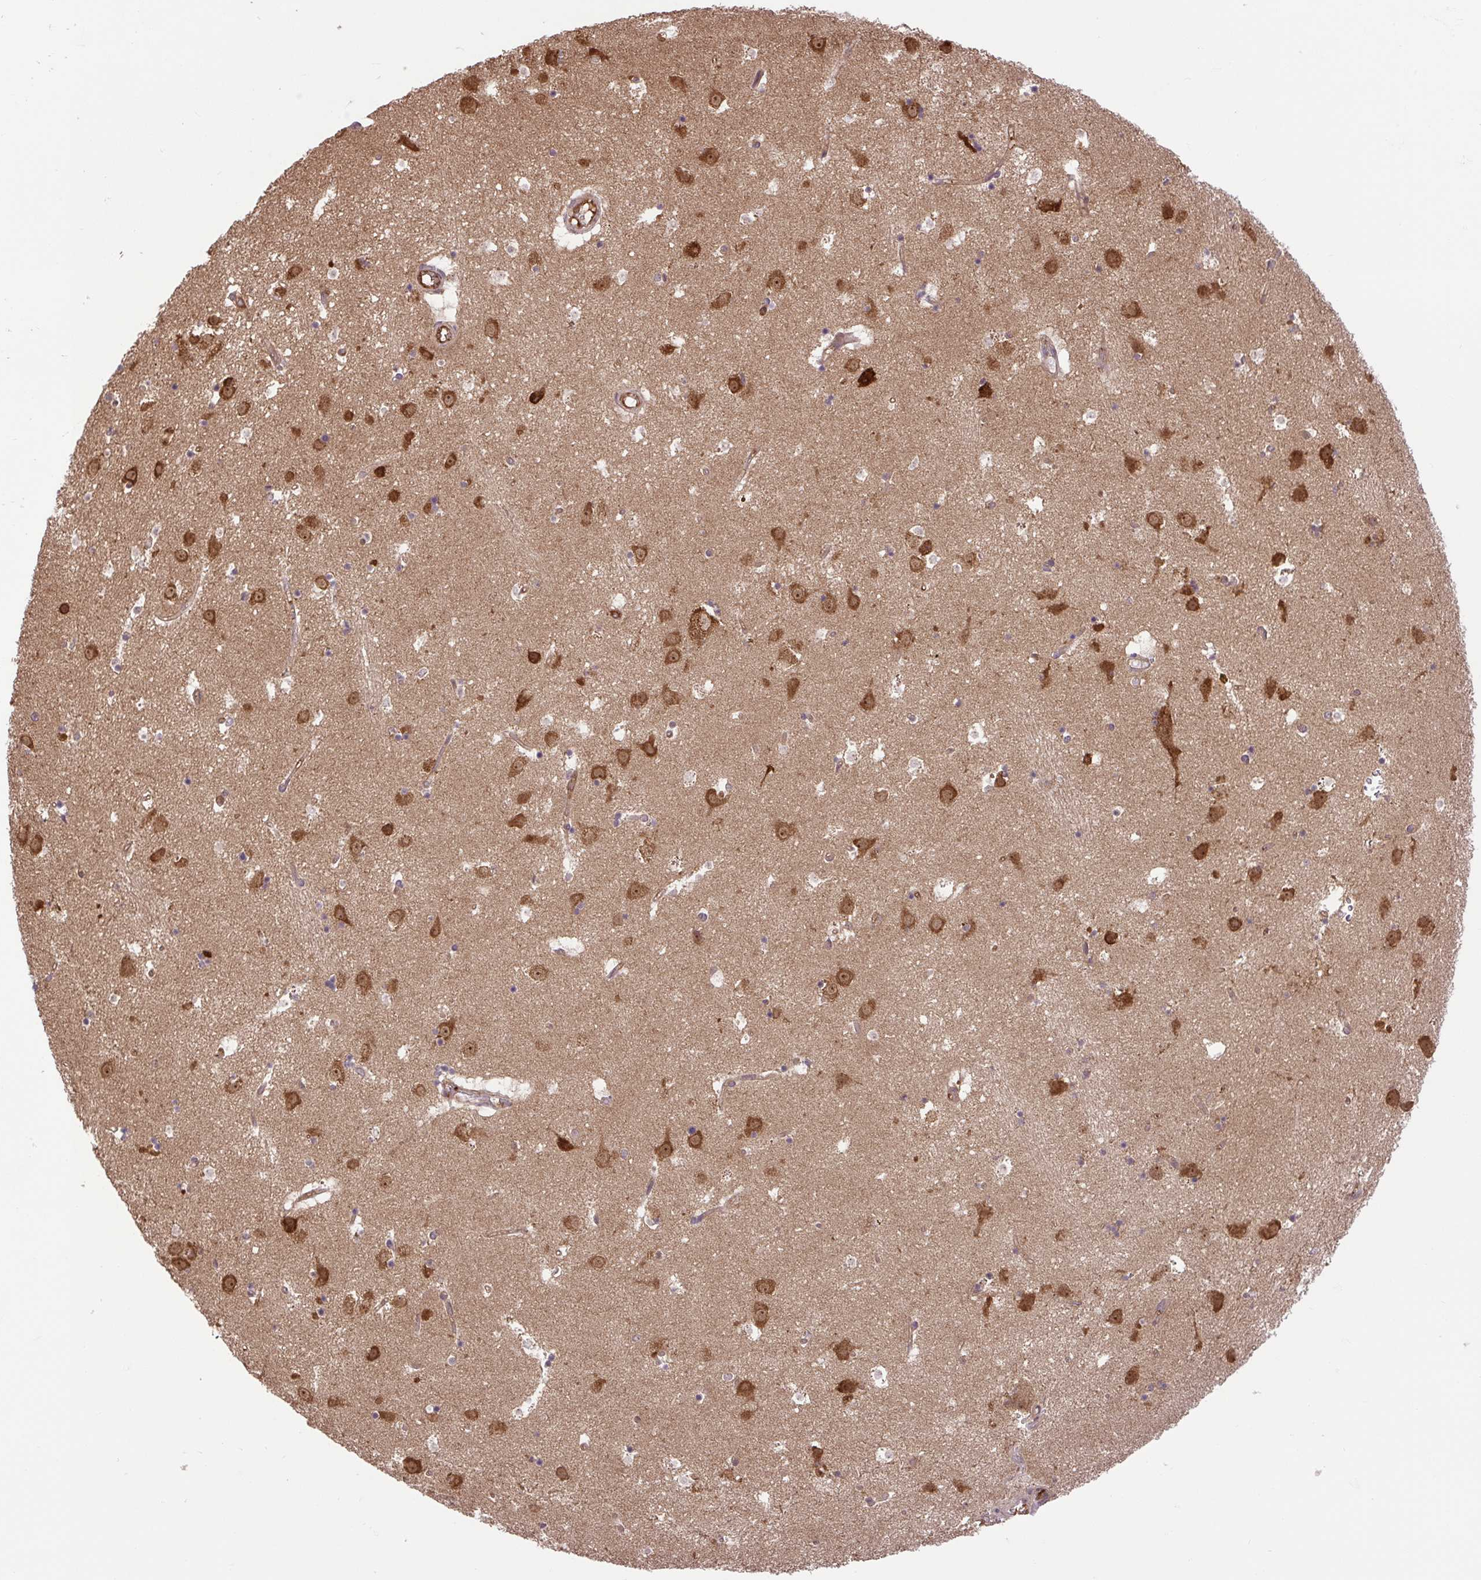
{"staining": {"intensity": "negative", "quantity": "none", "location": "none"}, "tissue": "caudate", "cell_type": "Glial cells", "image_type": "normal", "snomed": [{"axis": "morphology", "description": "Normal tissue, NOS"}, {"axis": "topography", "description": "Lateral ventricle wall"}], "caption": "The photomicrograph displays no staining of glial cells in normal caudate. (DAB (3,3'-diaminobenzidine) IHC with hematoxylin counter stain).", "gene": "PLCG1", "patient": {"sex": "male", "age": 58}}